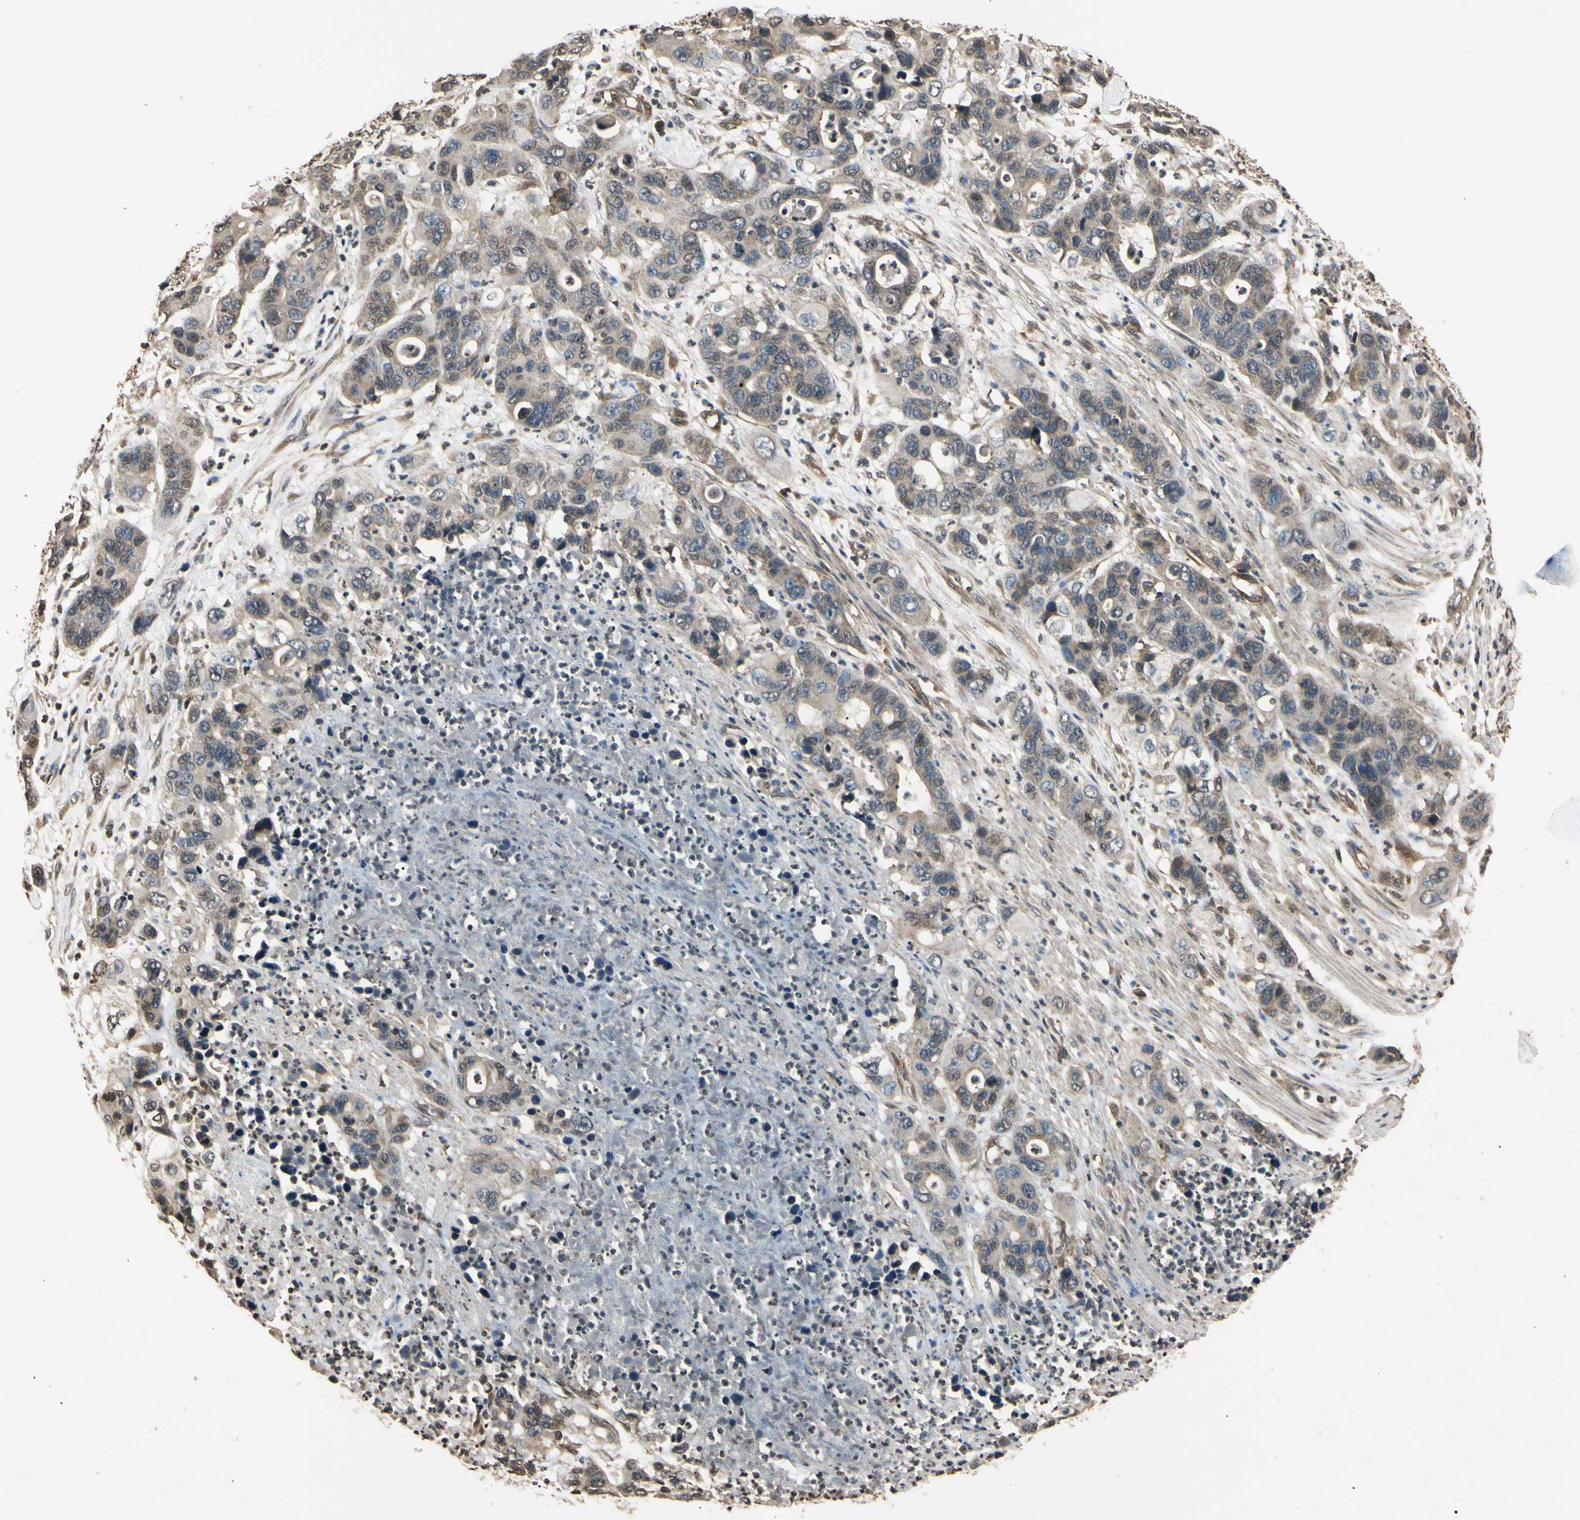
{"staining": {"intensity": "weak", "quantity": "25%-75%", "location": "cytoplasmic/membranous"}, "tissue": "pancreatic cancer", "cell_type": "Tumor cells", "image_type": "cancer", "snomed": [{"axis": "morphology", "description": "Adenocarcinoma, NOS"}, {"axis": "topography", "description": "Pancreas"}], "caption": "Protein expression analysis of adenocarcinoma (pancreatic) displays weak cytoplasmic/membranous positivity in approximately 25%-75% of tumor cells. Immunohistochemistry (ihc) stains the protein in brown and the nuclei are stained blue.", "gene": "EPN1", "patient": {"sex": "female", "age": 71}}